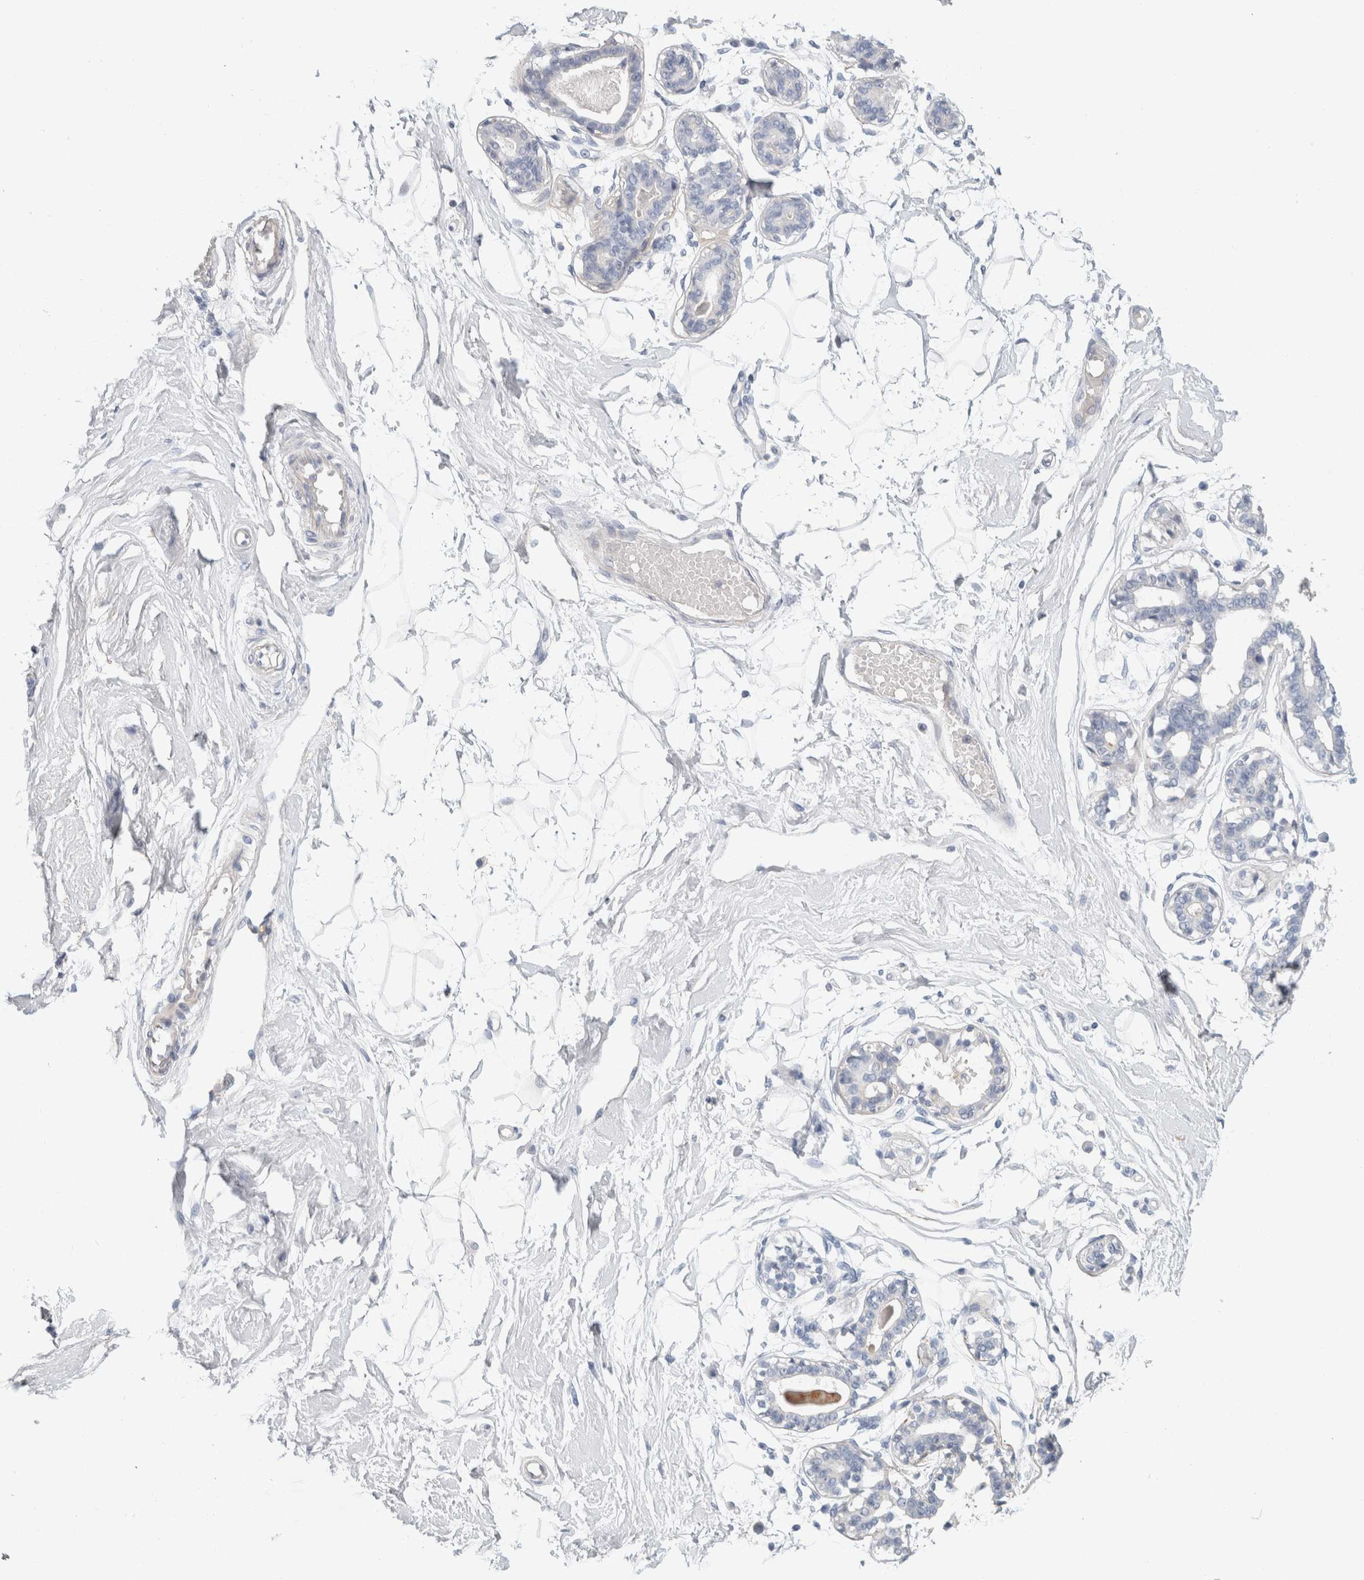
{"staining": {"intensity": "negative", "quantity": "none", "location": "none"}, "tissue": "breast", "cell_type": "Adipocytes", "image_type": "normal", "snomed": [{"axis": "morphology", "description": "Normal tissue, NOS"}, {"axis": "topography", "description": "Breast"}], "caption": "Immunohistochemistry of normal breast demonstrates no positivity in adipocytes. The staining was performed using DAB (3,3'-diaminobenzidine) to visualize the protein expression in brown, while the nuclei were stained in blue with hematoxylin (Magnification: 20x).", "gene": "CD55", "patient": {"sex": "female", "age": 45}}